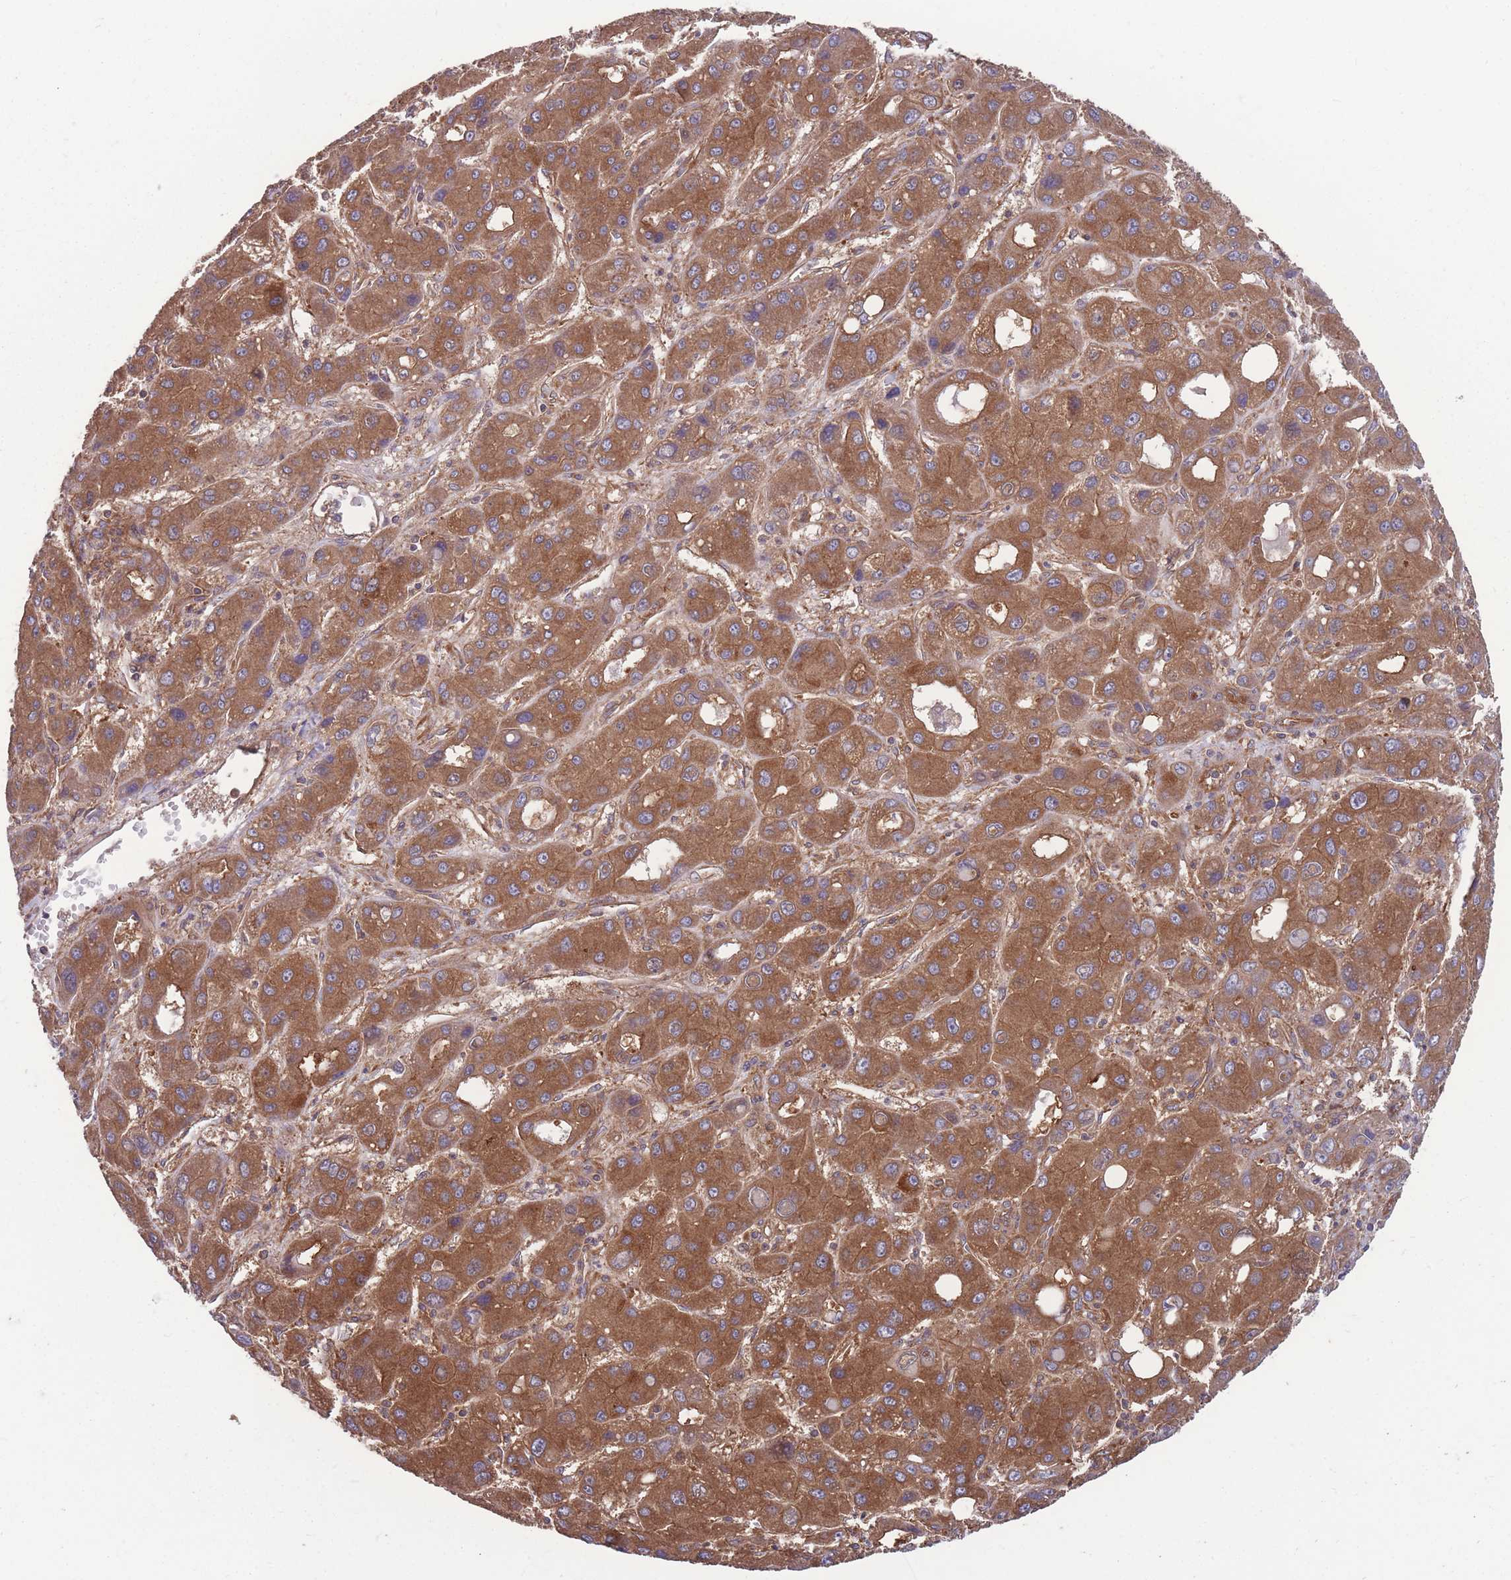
{"staining": {"intensity": "moderate", "quantity": ">75%", "location": "cytoplasmic/membranous"}, "tissue": "liver cancer", "cell_type": "Tumor cells", "image_type": "cancer", "snomed": [{"axis": "morphology", "description": "Carcinoma, Hepatocellular, NOS"}, {"axis": "topography", "description": "Liver"}], "caption": "An IHC image of tumor tissue is shown. Protein staining in brown labels moderate cytoplasmic/membranous positivity in liver cancer within tumor cells. The protein is stained brown, and the nuclei are stained in blue (DAB (3,3'-diaminobenzidine) IHC with brightfield microscopy, high magnification).", "gene": "ZPR1", "patient": {"sex": "male", "age": 55}}